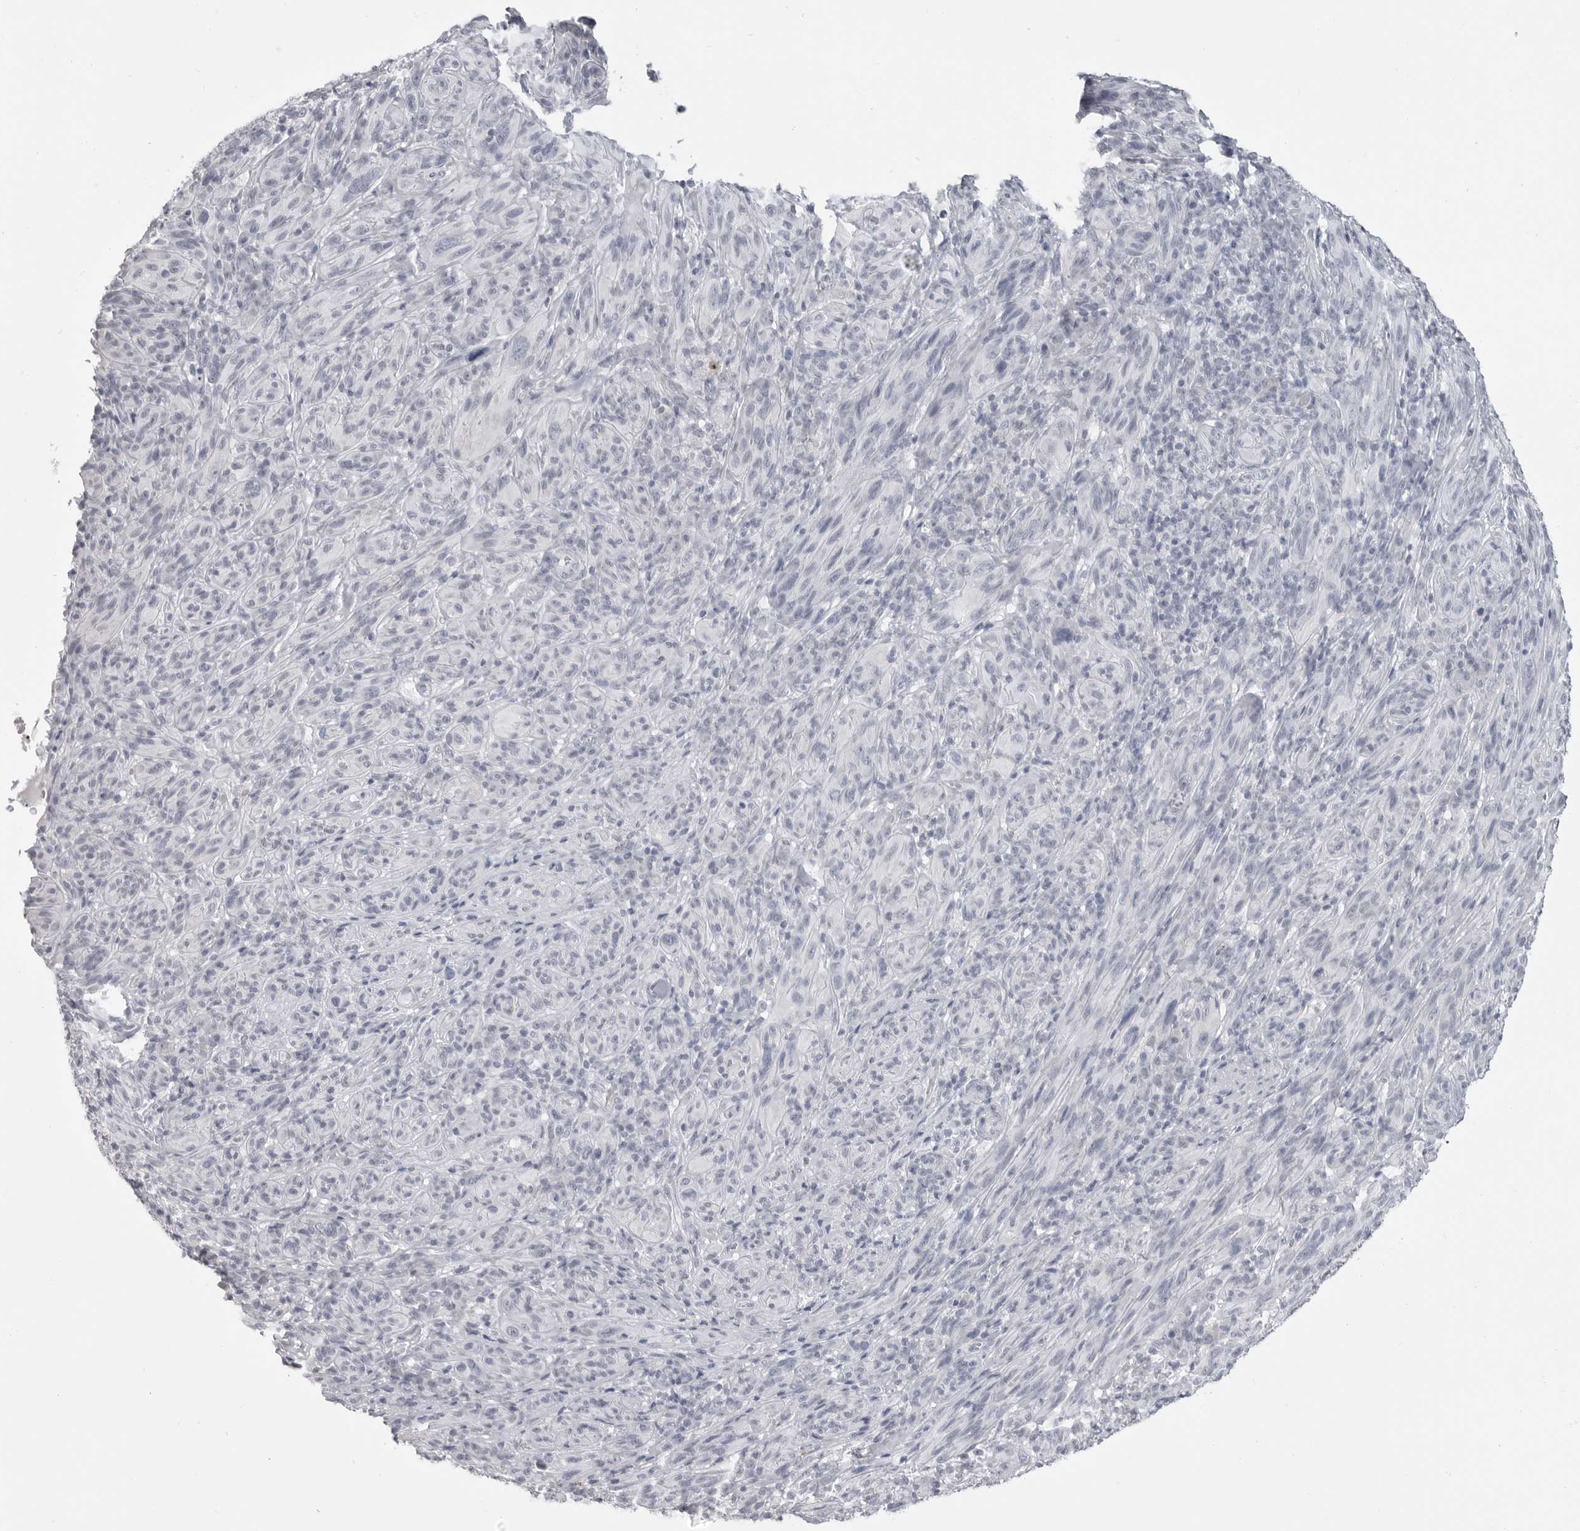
{"staining": {"intensity": "negative", "quantity": "none", "location": "none"}, "tissue": "melanoma", "cell_type": "Tumor cells", "image_type": "cancer", "snomed": [{"axis": "morphology", "description": "Malignant melanoma, NOS"}, {"axis": "topography", "description": "Skin of head"}], "caption": "Tumor cells are negative for protein expression in human melanoma.", "gene": "PRSS1", "patient": {"sex": "male", "age": 96}}